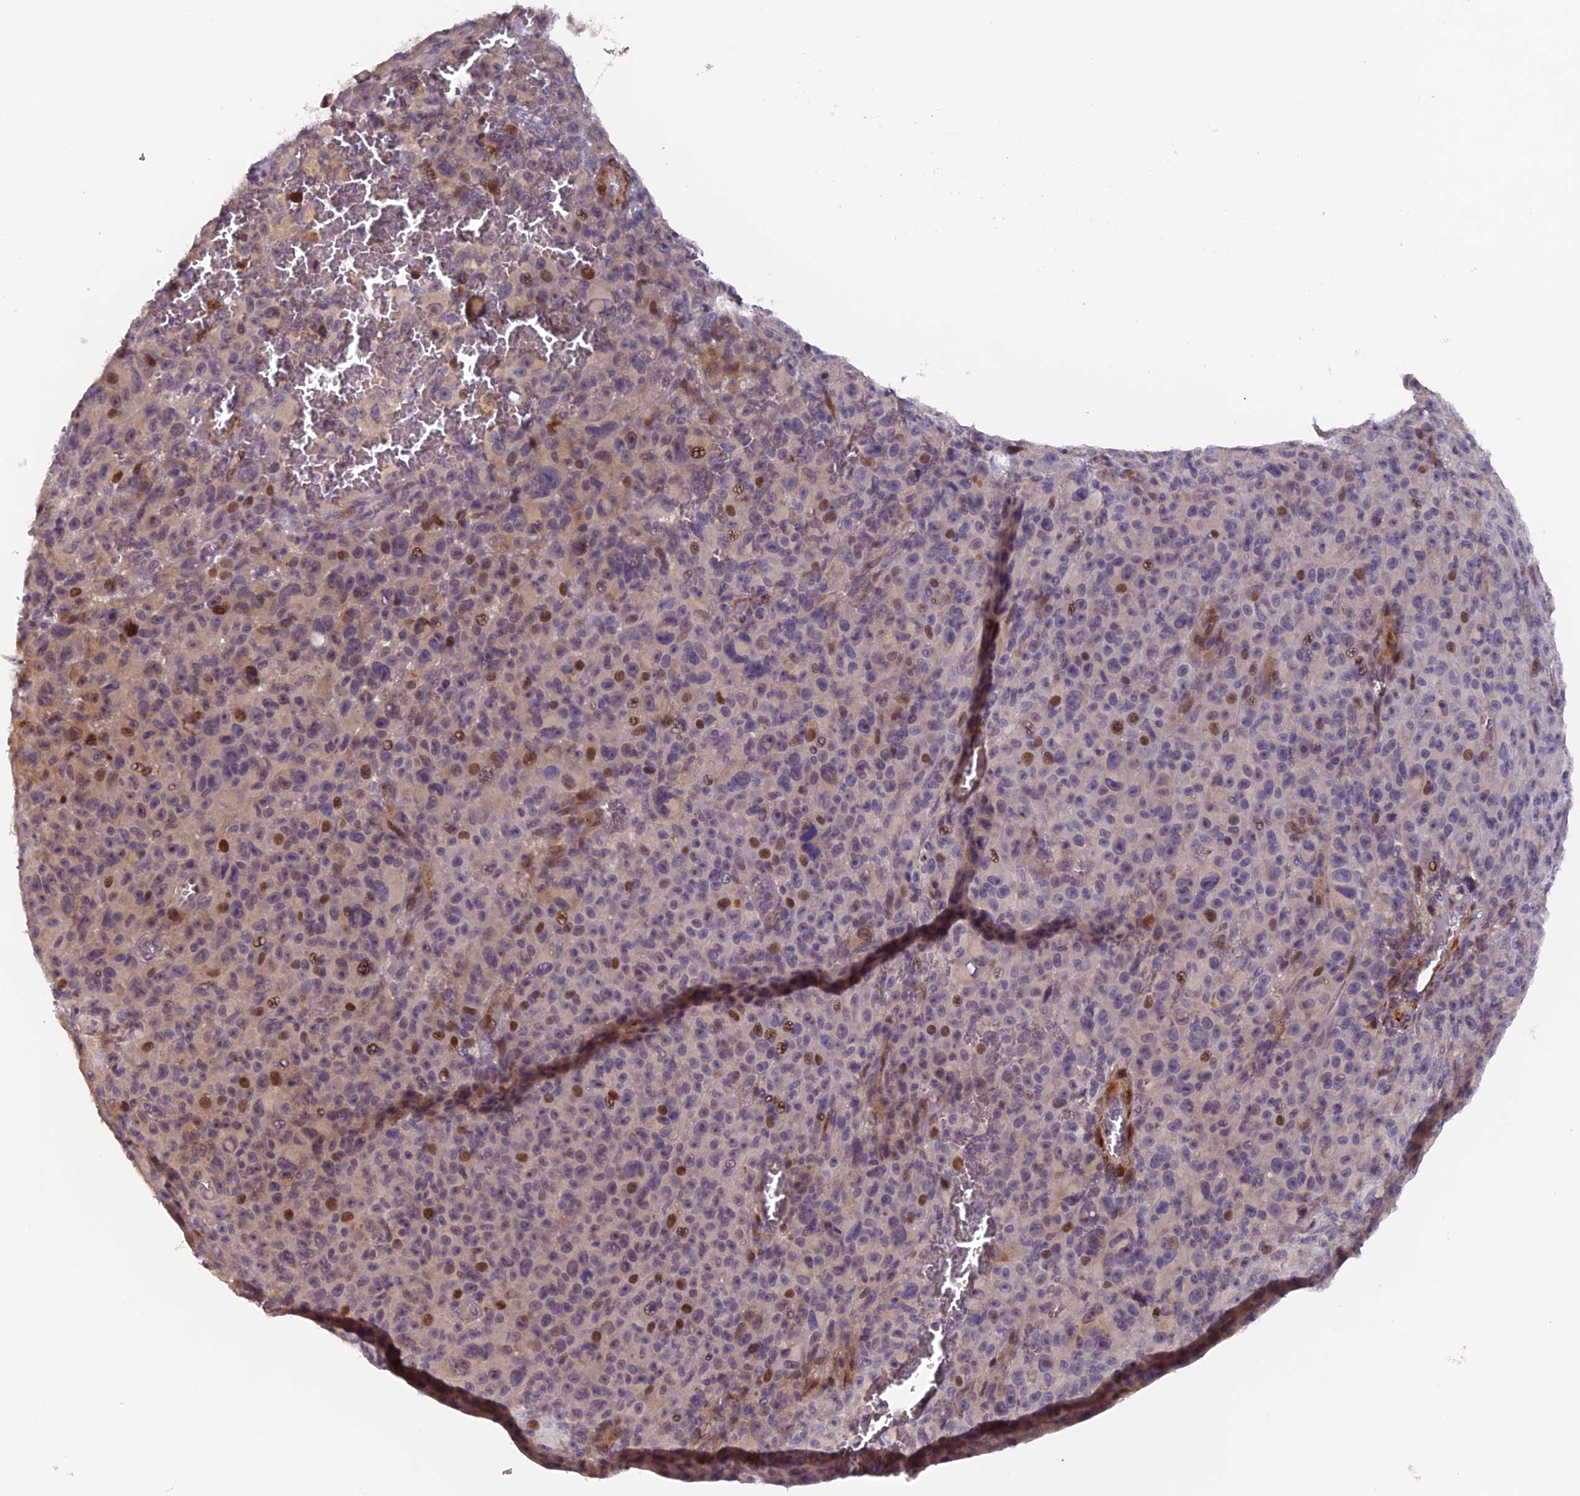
{"staining": {"intensity": "moderate", "quantity": "<25%", "location": "nuclear"}, "tissue": "melanoma", "cell_type": "Tumor cells", "image_type": "cancer", "snomed": [{"axis": "morphology", "description": "Malignant melanoma, NOS"}, {"axis": "topography", "description": "Skin"}], "caption": "The immunohistochemical stain shows moderate nuclear staining in tumor cells of melanoma tissue.", "gene": "RAB28", "patient": {"sex": "female", "age": 82}}